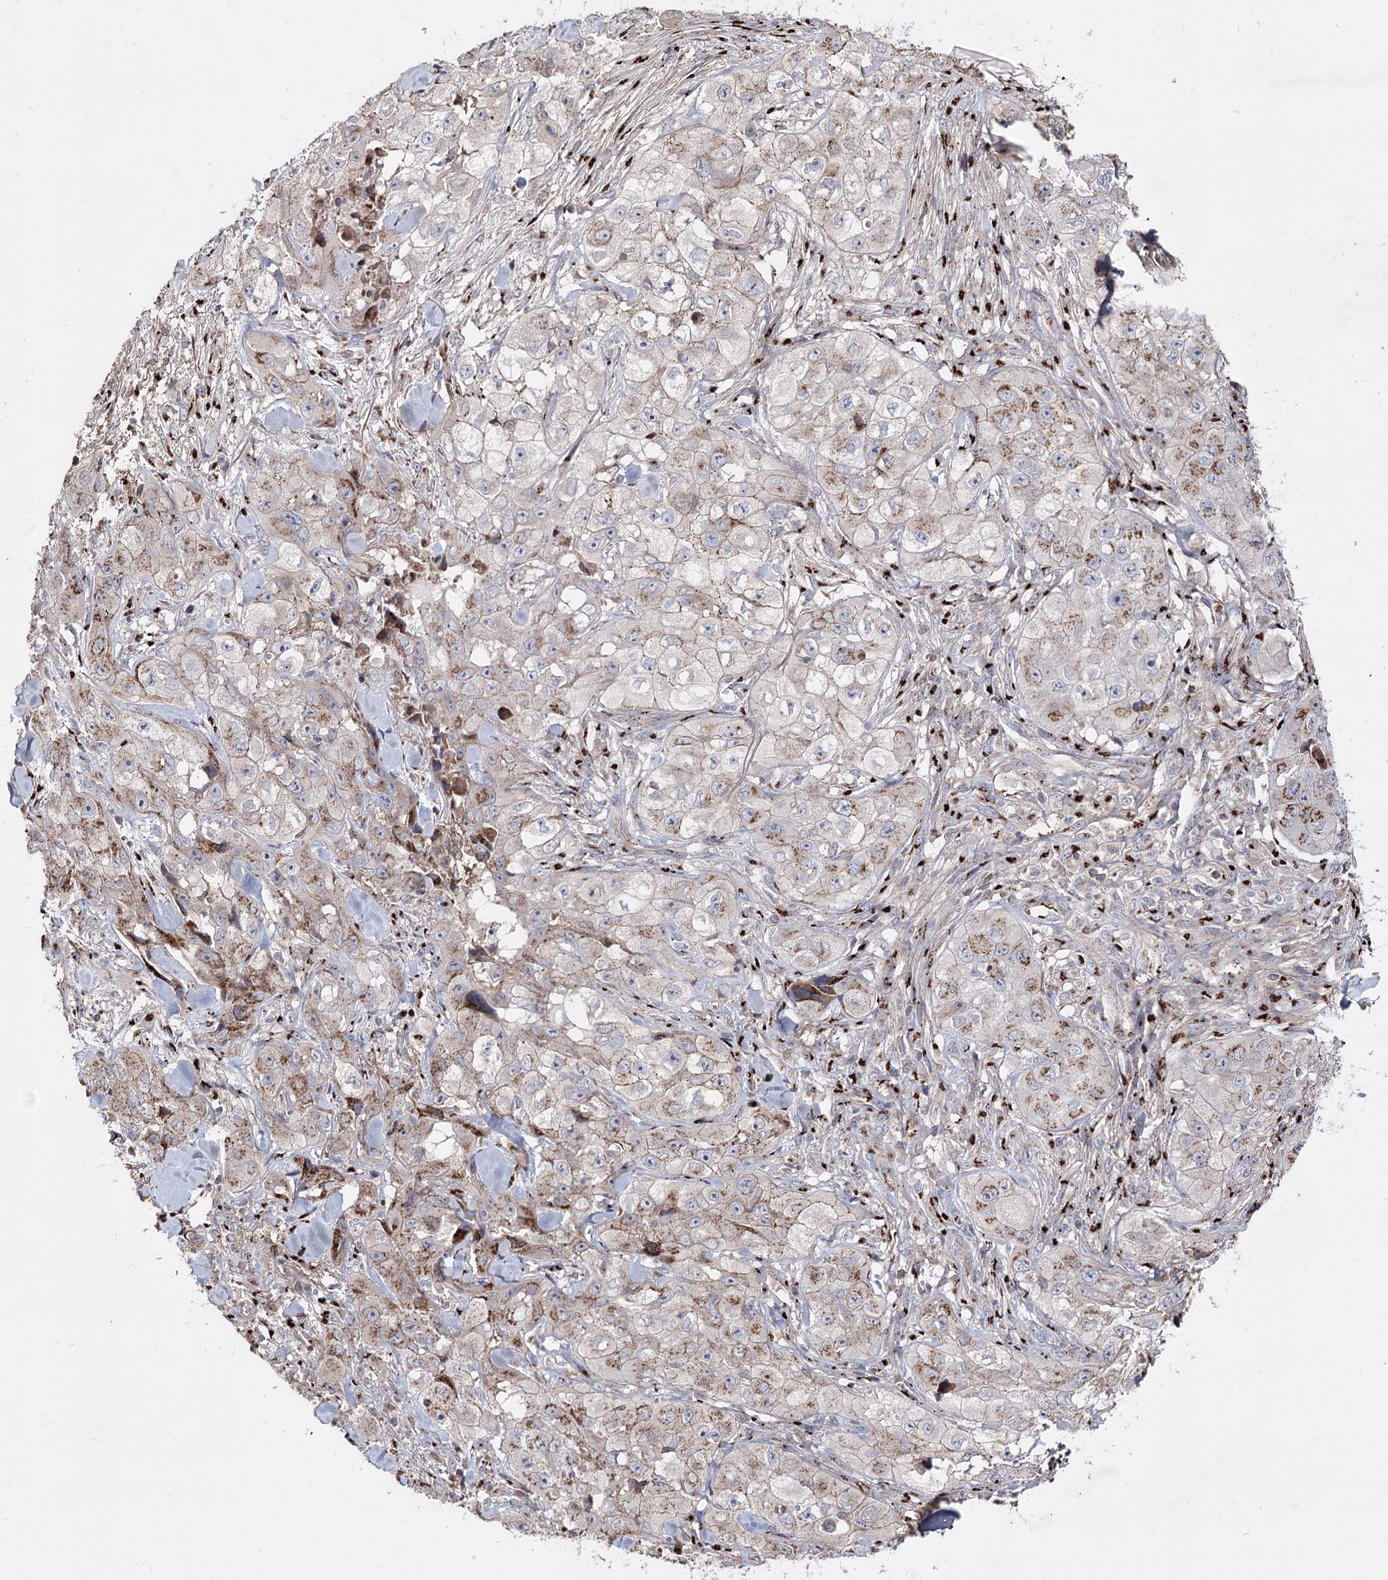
{"staining": {"intensity": "strong", "quantity": "<25%", "location": "cytoplasmic/membranous"}, "tissue": "skin cancer", "cell_type": "Tumor cells", "image_type": "cancer", "snomed": [{"axis": "morphology", "description": "Squamous cell carcinoma, NOS"}, {"axis": "topography", "description": "Skin"}, {"axis": "topography", "description": "Subcutis"}], "caption": "A brown stain shows strong cytoplasmic/membranous staining of a protein in skin cancer (squamous cell carcinoma) tumor cells.", "gene": "ARHGAP20", "patient": {"sex": "male", "age": 73}}